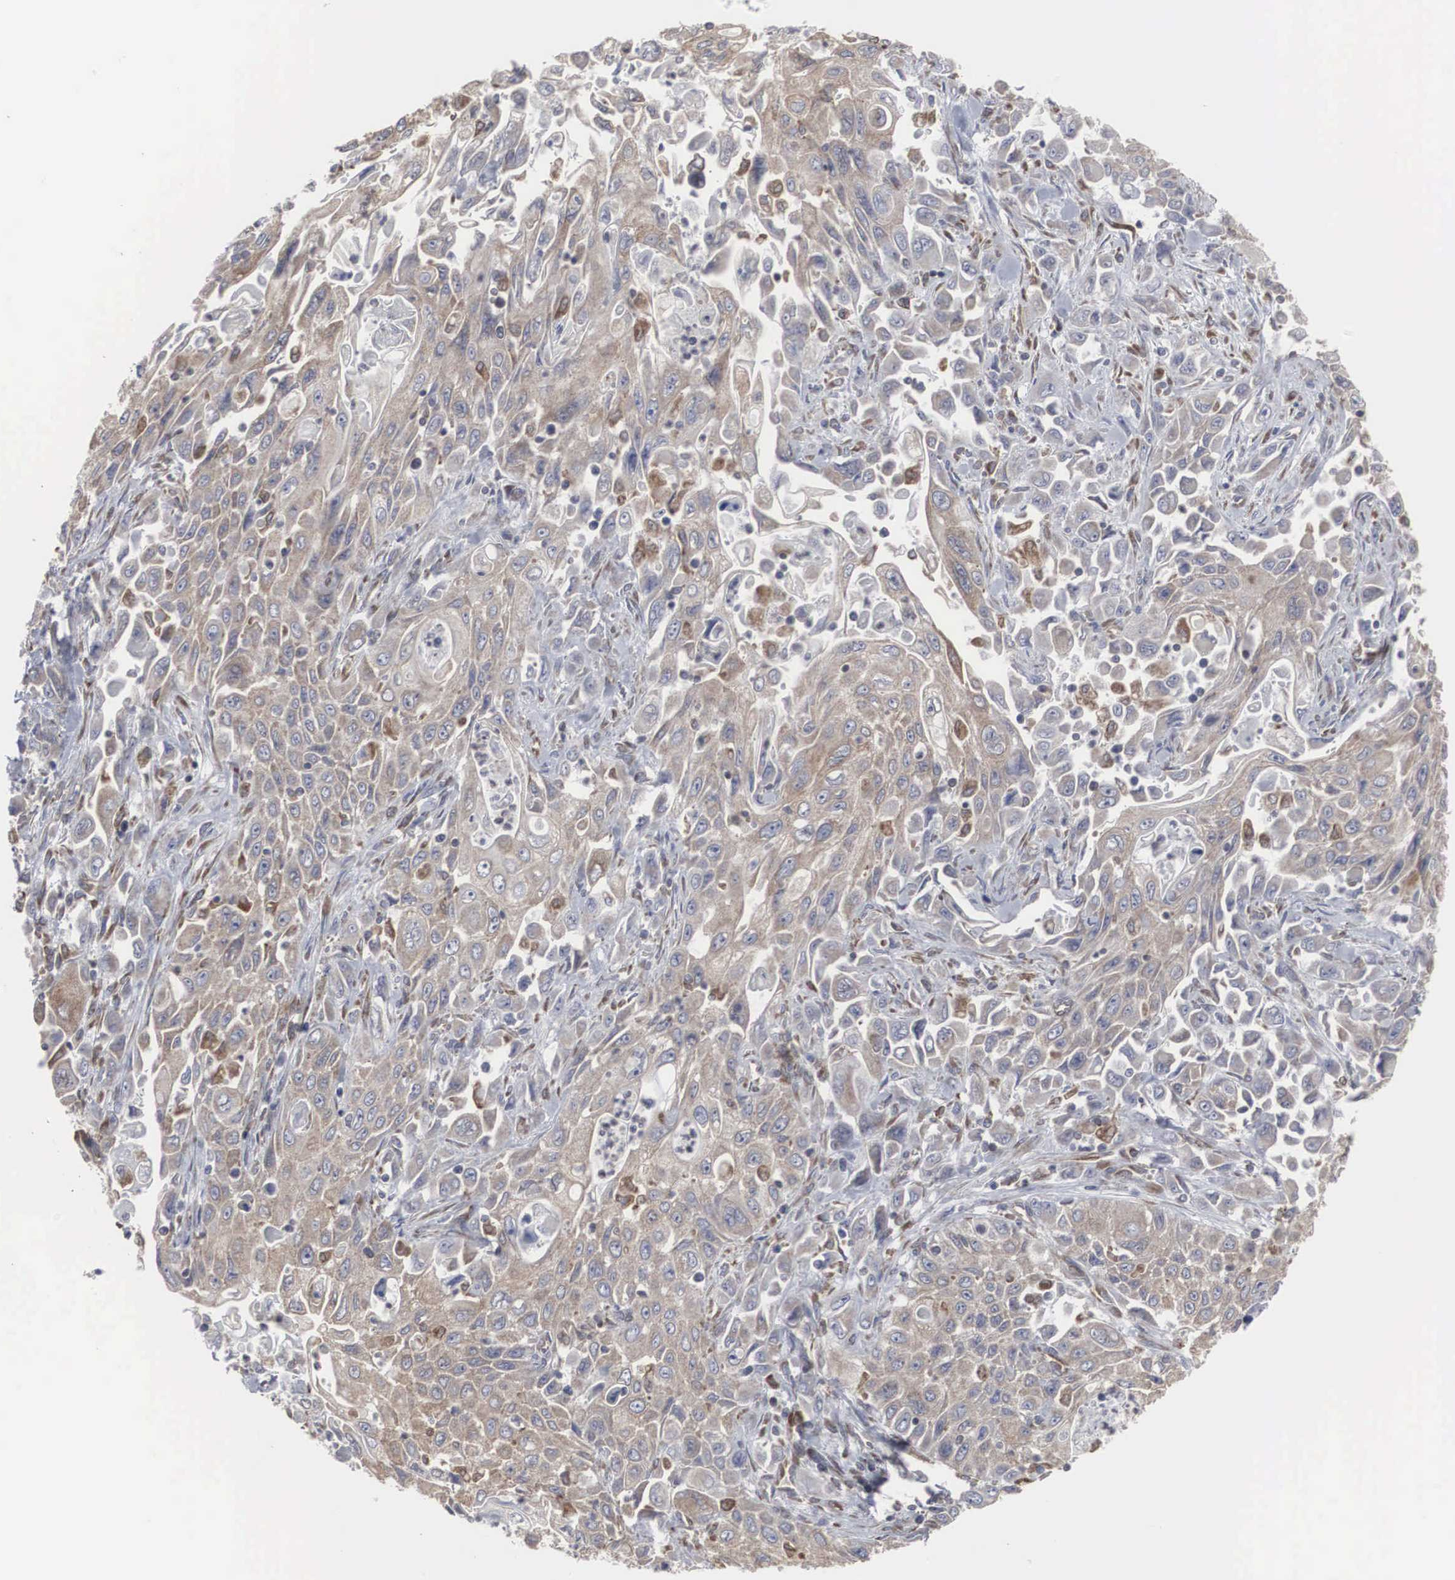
{"staining": {"intensity": "moderate", "quantity": ">75%", "location": "cytoplasmic/membranous"}, "tissue": "pancreatic cancer", "cell_type": "Tumor cells", "image_type": "cancer", "snomed": [{"axis": "morphology", "description": "Adenocarcinoma, NOS"}, {"axis": "topography", "description": "Pancreas"}], "caption": "The immunohistochemical stain labels moderate cytoplasmic/membranous staining in tumor cells of adenocarcinoma (pancreatic) tissue.", "gene": "MIA2", "patient": {"sex": "male", "age": 70}}